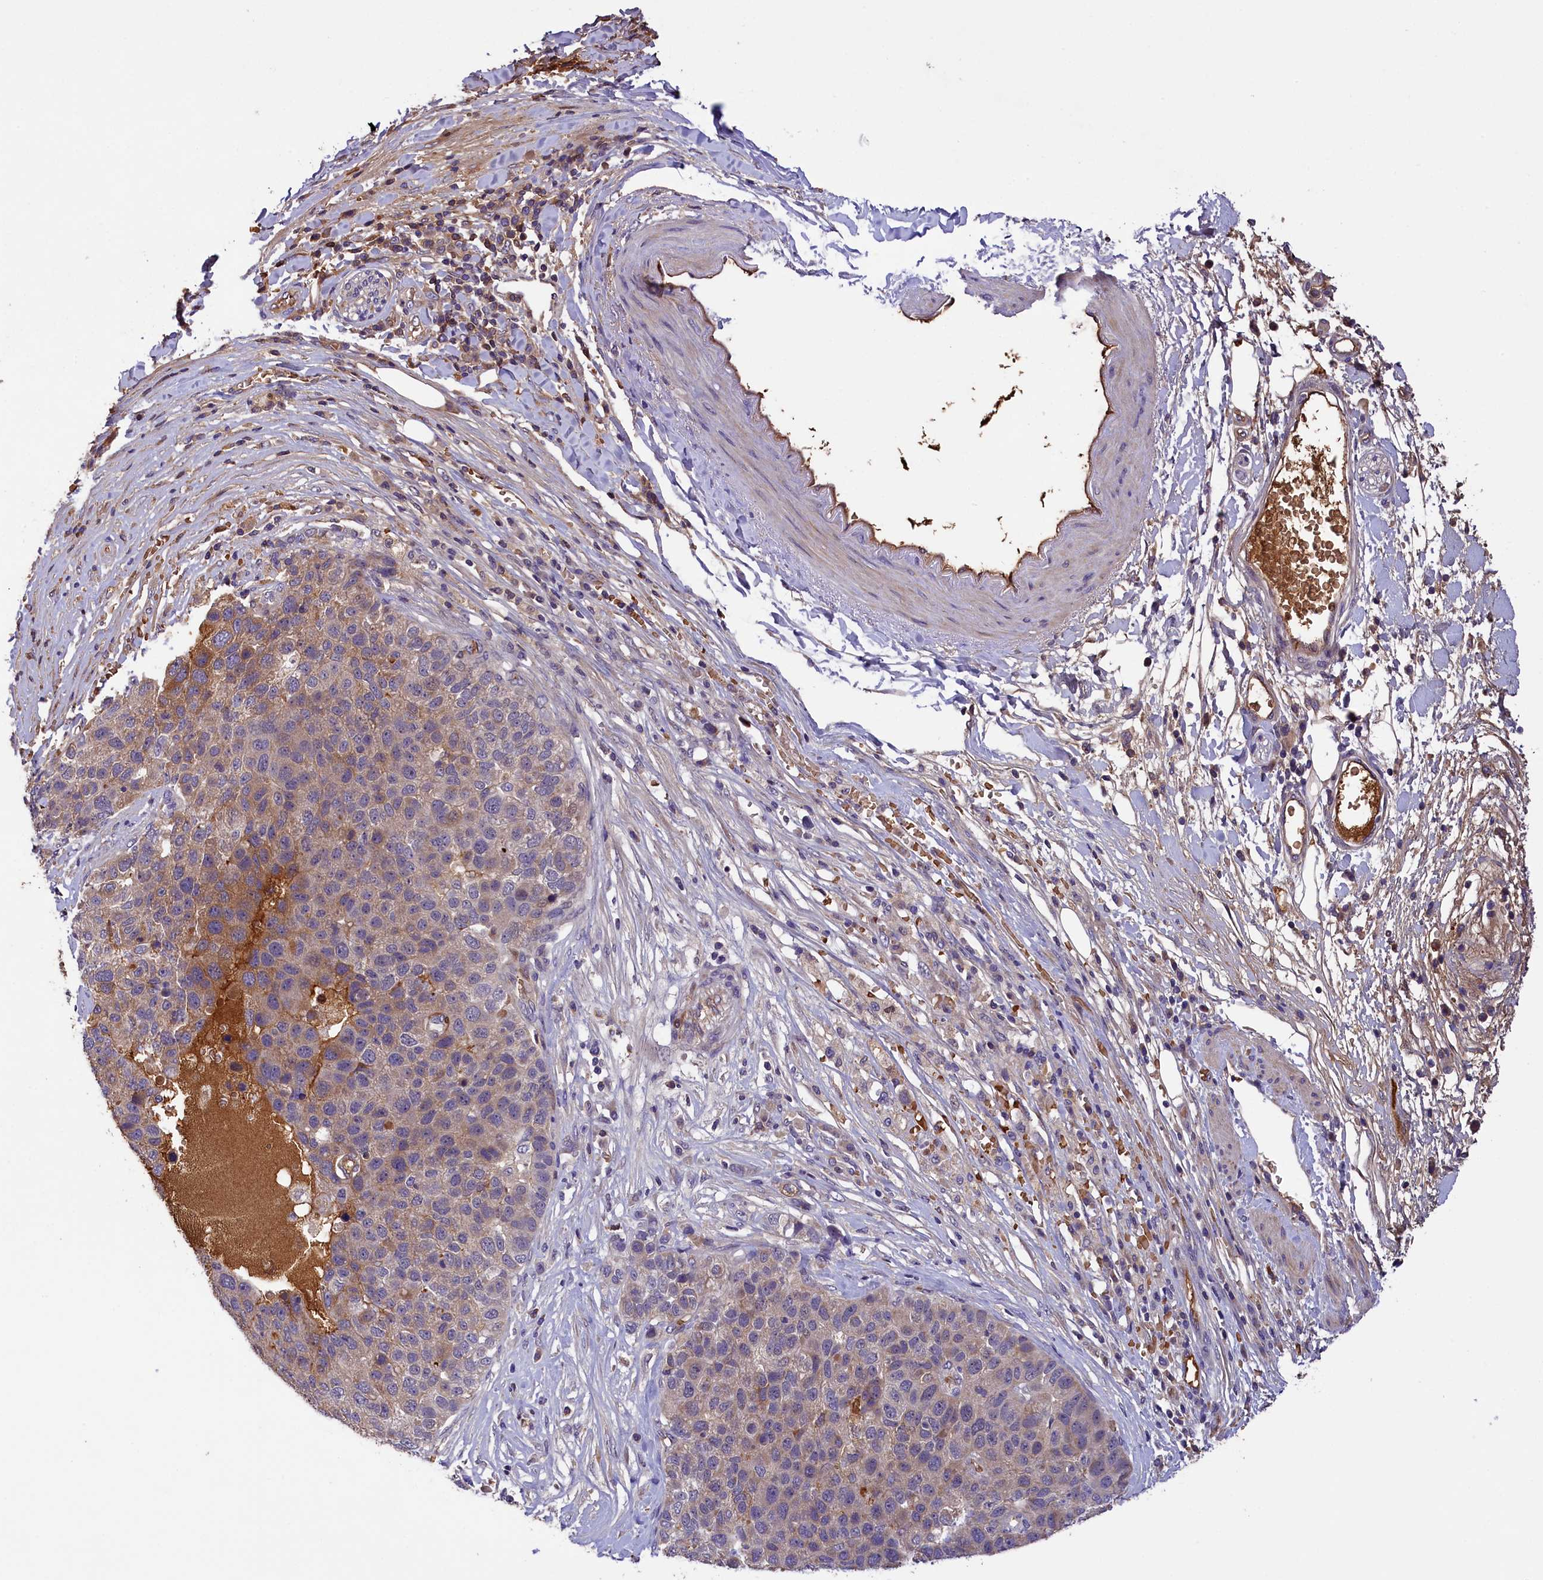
{"staining": {"intensity": "moderate", "quantity": "<25%", "location": "cytoplasmic/membranous"}, "tissue": "pancreatic cancer", "cell_type": "Tumor cells", "image_type": "cancer", "snomed": [{"axis": "morphology", "description": "Adenocarcinoma, NOS"}, {"axis": "topography", "description": "Pancreas"}], "caption": "An immunohistochemistry photomicrograph of neoplastic tissue is shown. Protein staining in brown shows moderate cytoplasmic/membranous positivity in pancreatic cancer (adenocarcinoma) within tumor cells.", "gene": "PHAF1", "patient": {"sex": "female", "age": 61}}